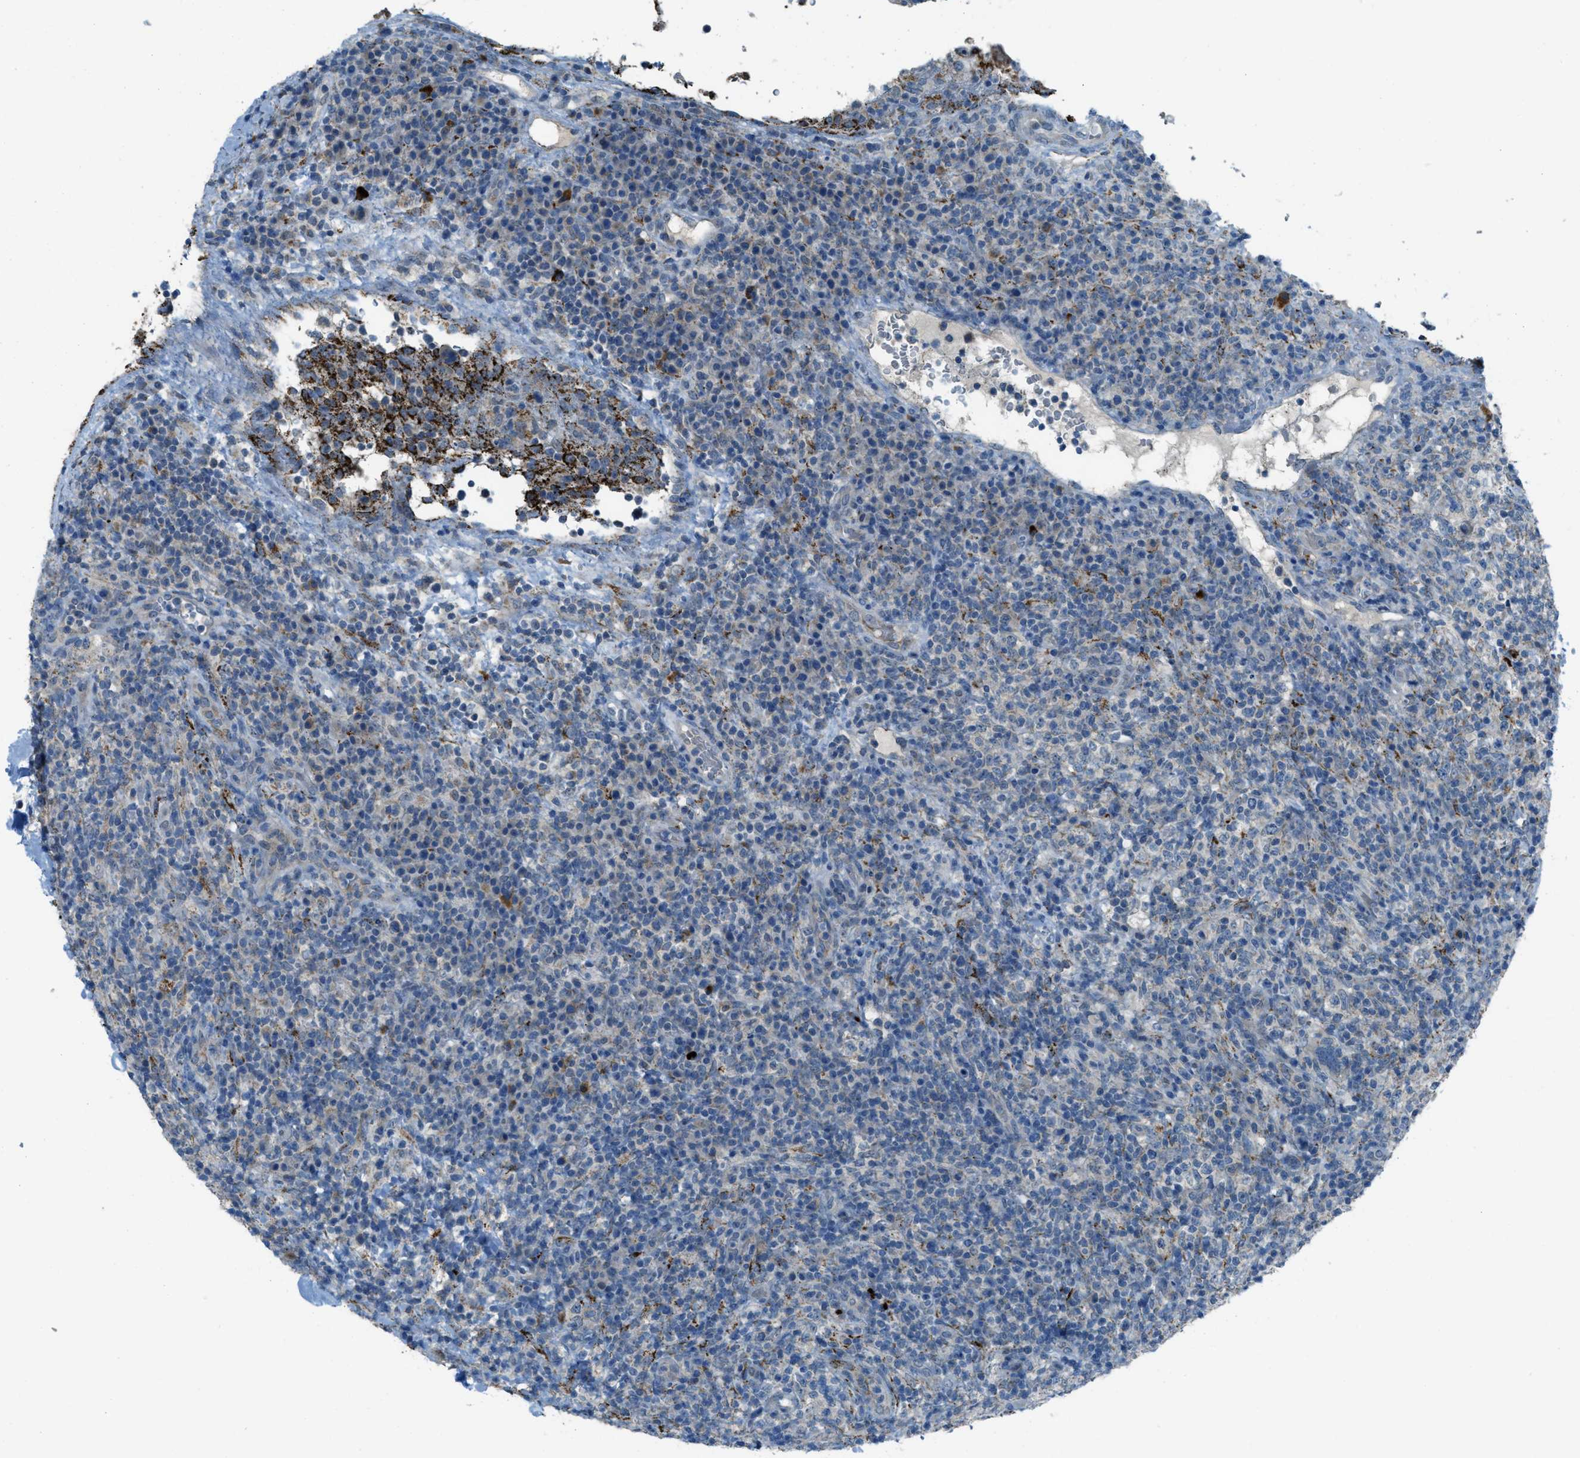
{"staining": {"intensity": "weak", "quantity": "<25%", "location": "cytoplasmic/membranous"}, "tissue": "lymphoma", "cell_type": "Tumor cells", "image_type": "cancer", "snomed": [{"axis": "morphology", "description": "Malignant lymphoma, non-Hodgkin's type, High grade"}, {"axis": "topography", "description": "Lymph node"}], "caption": "Immunohistochemistry (IHC) image of human lymphoma stained for a protein (brown), which demonstrates no expression in tumor cells.", "gene": "CDON", "patient": {"sex": "female", "age": 76}}